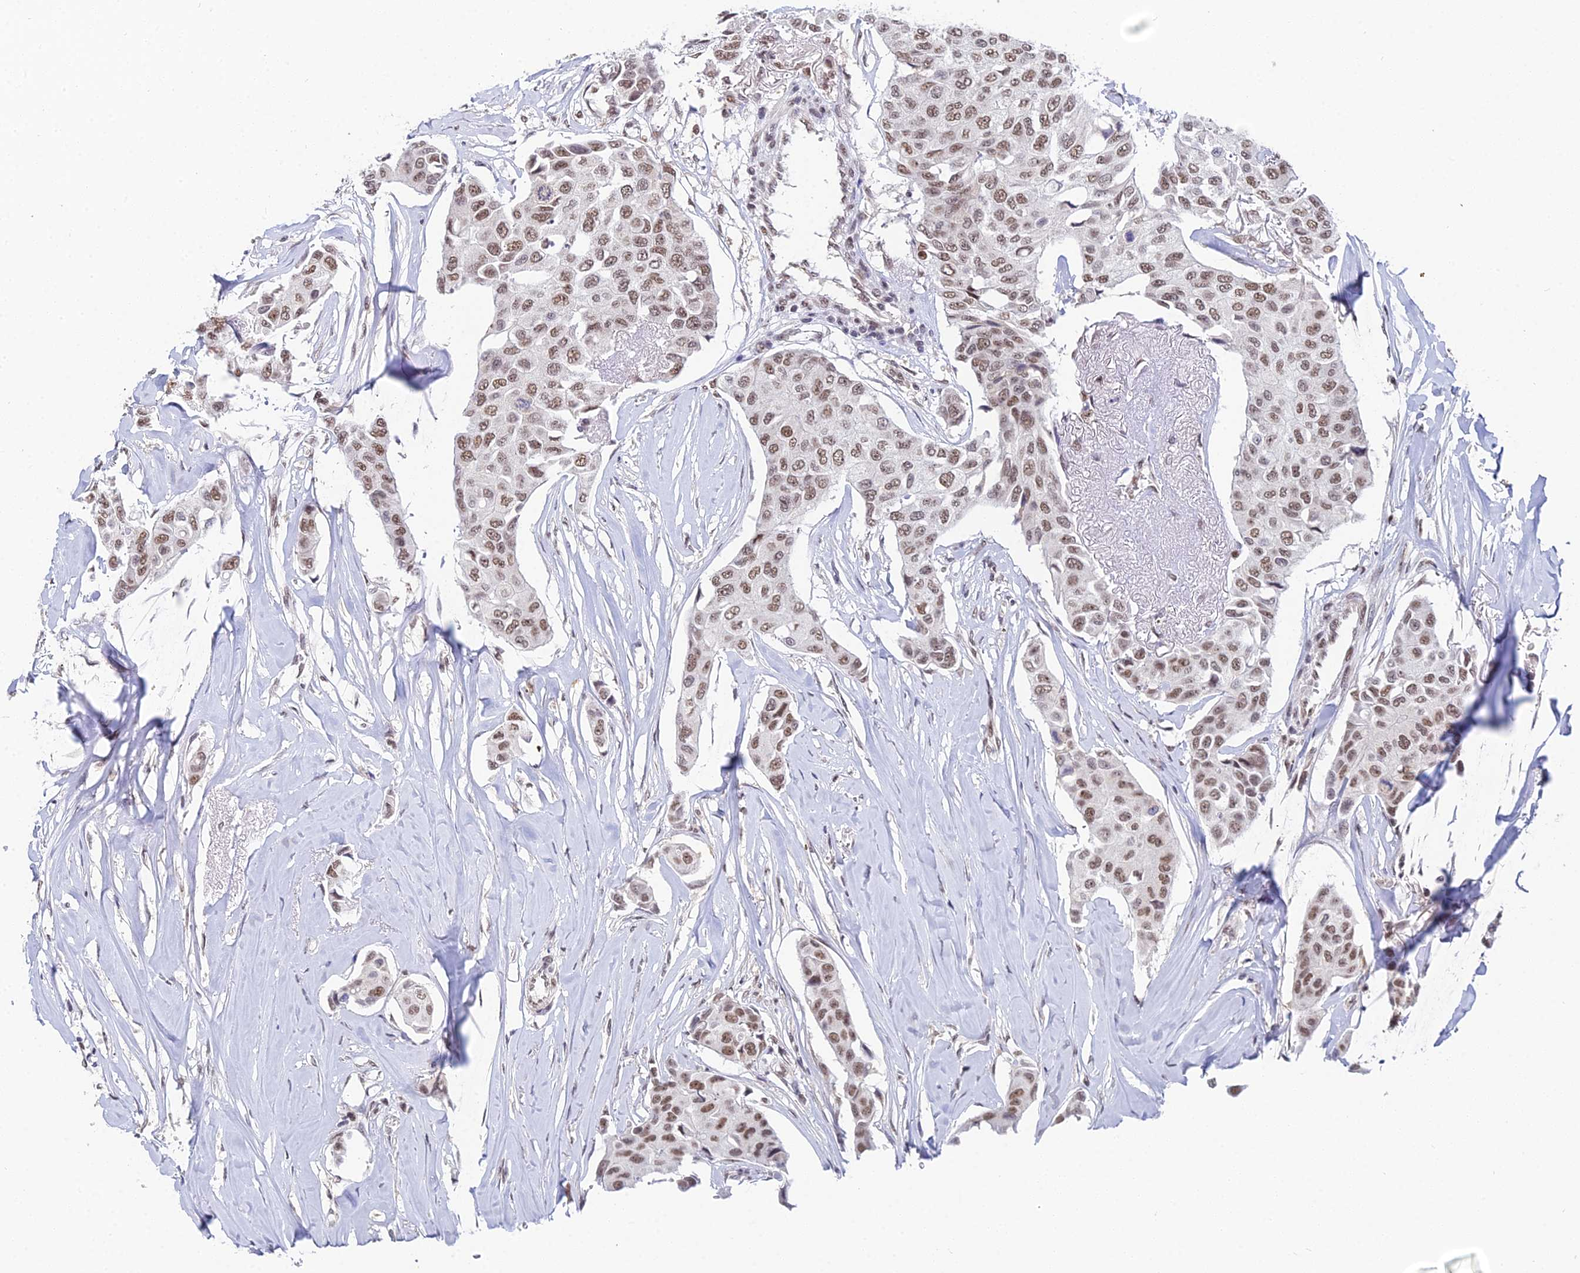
{"staining": {"intensity": "moderate", "quantity": ">75%", "location": "nuclear"}, "tissue": "breast cancer", "cell_type": "Tumor cells", "image_type": "cancer", "snomed": [{"axis": "morphology", "description": "Duct carcinoma"}, {"axis": "topography", "description": "Breast"}], "caption": "IHC of human infiltrating ductal carcinoma (breast) reveals medium levels of moderate nuclear staining in about >75% of tumor cells. (DAB (3,3'-diaminobenzidine) = brown stain, brightfield microscopy at high magnification).", "gene": "EXOSC3", "patient": {"sex": "female", "age": 80}}